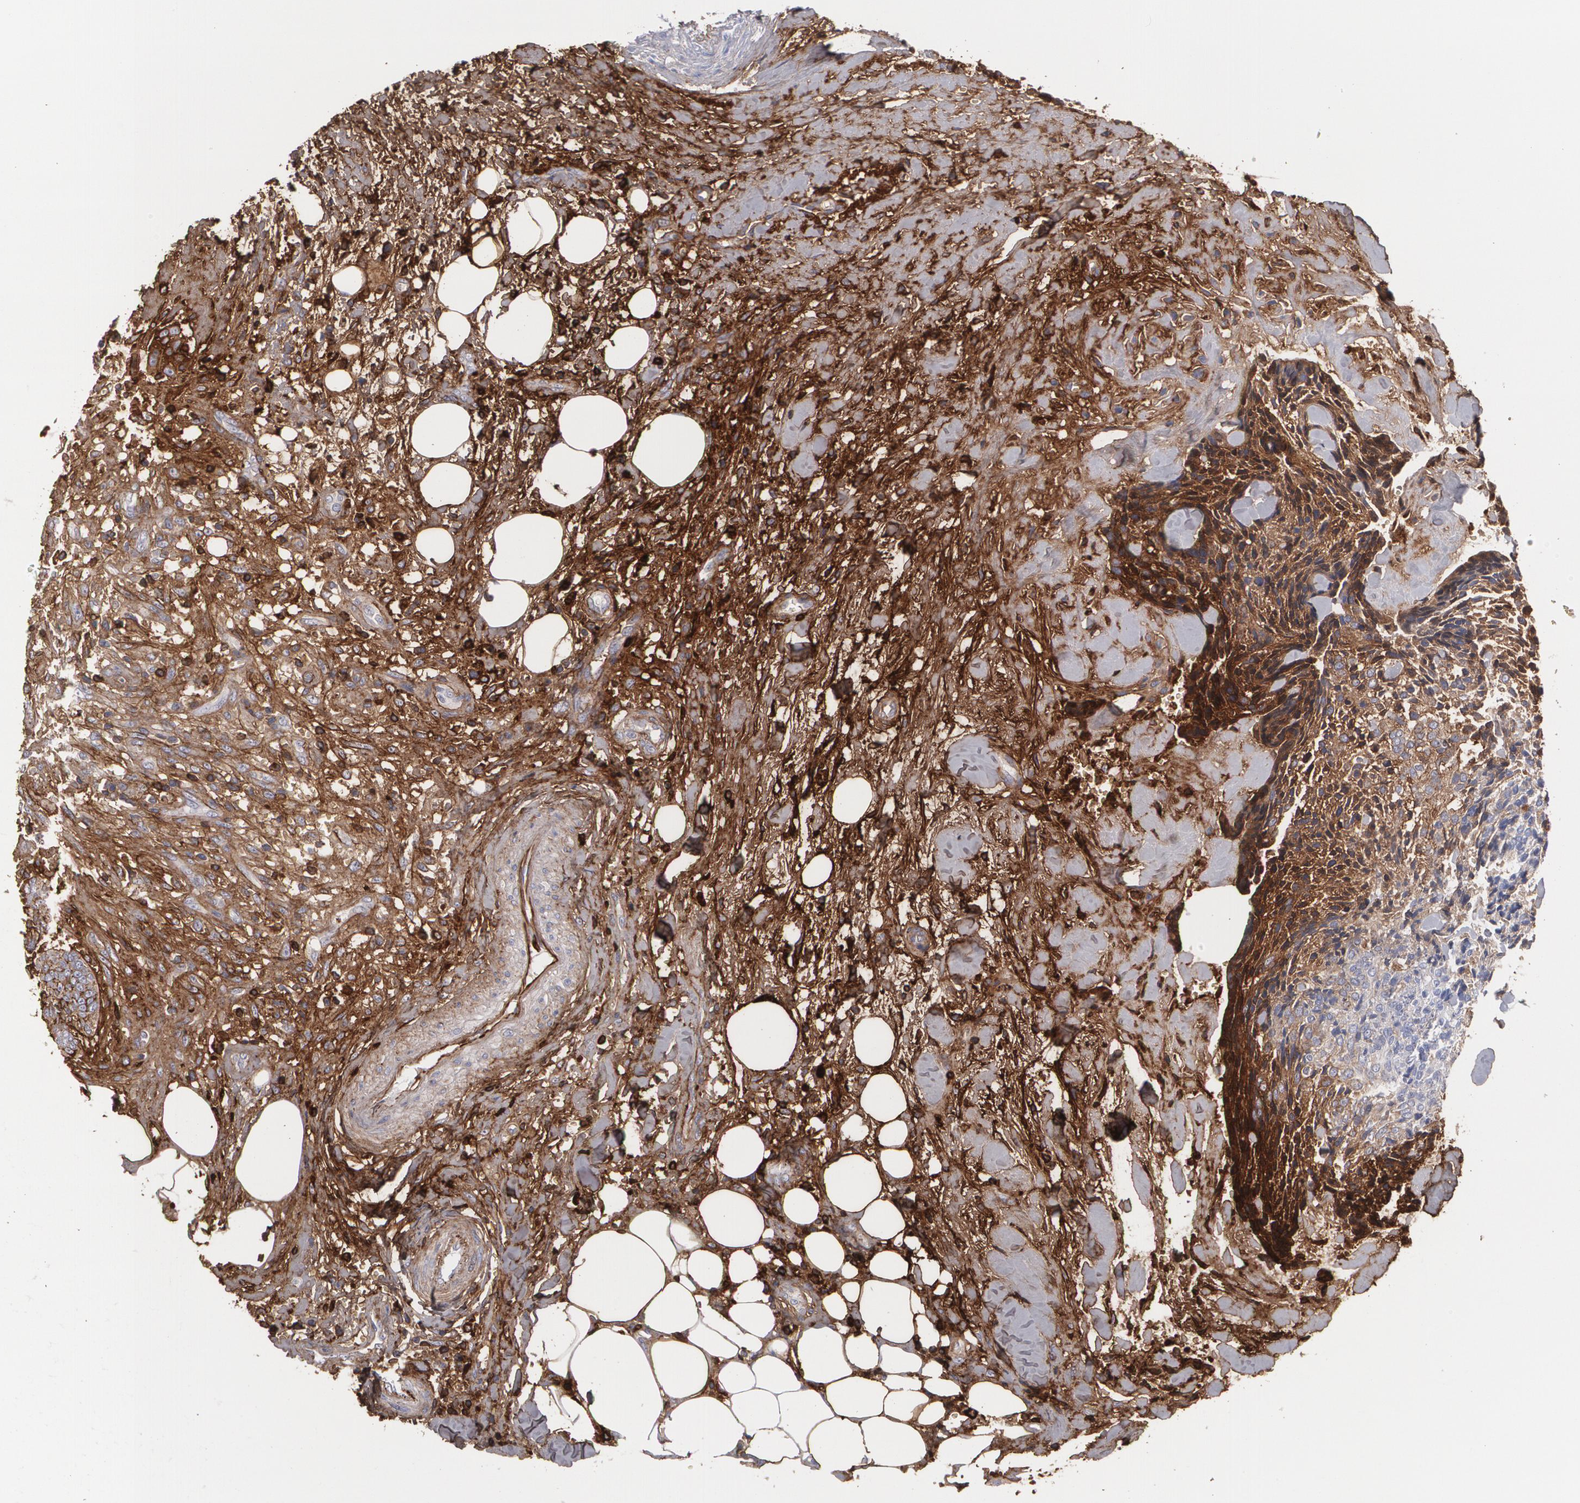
{"staining": {"intensity": "strong", "quantity": ">75%", "location": "cytoplasmic/membranous"}, "tissue": "head and neck cancer", "cell_type": "Tumor cells", "image_type": "cancer", "snomed": [{"axis": "morphology", "description": "Squamous cell carcinoma, NOS"}, {"axis": "topography", "description": "Salivary gland"}, {"axis": "topography", "description": "Head-Neck"}], "caption": "Protein staining of head and neck squamous cell carcinoma tissue demonstrates strong cytoplasmic/membranous staining in approximately >75% of tumor cells. The staining was performed using DAB to visualize the protein expression in brown, while the nuclei were stained in blue with hematoxylin (Magnification: 20x).", "gene": "FBLN1", "patient": {"sex": "male", "age": 70}}